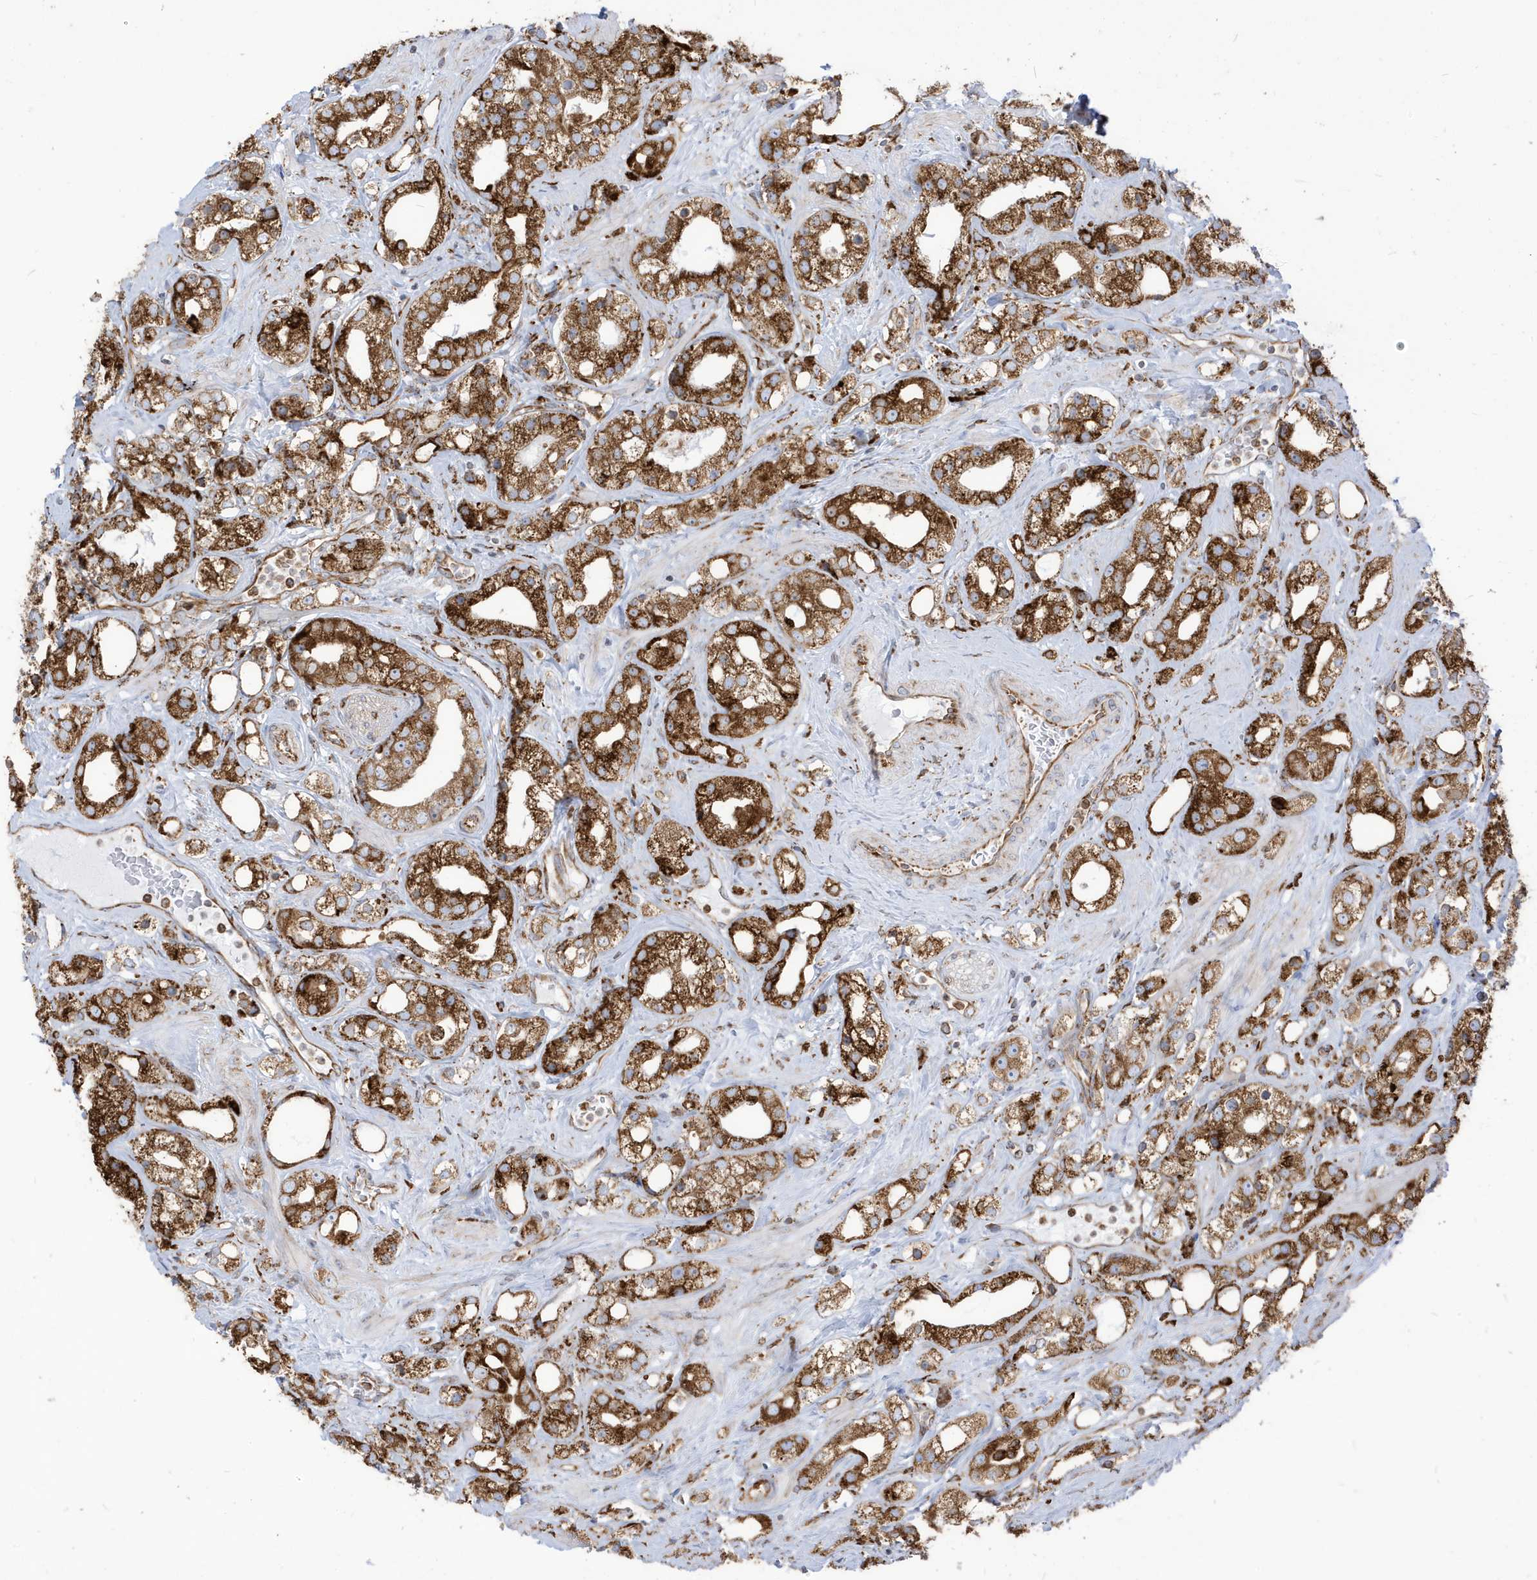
{"staining": {"intensity": "strong", "quantity": ">75%", "location": "cytoplasmic/membranous"}, "tissue": "prostate cancer", "cell_type": "Tumor cells", "image_type": "cancer", "snomed": [{"axis": "morphology", "description": "Adenocarcinoma, NOS"}, {"axis": "topography", "description": "Prostate"}], "caption": "This micrograph shows adenocarcinoma (prostate) stained with immunohistochemistry (IHC) to label a protein in brown. The cytoplasmic/membranous of tumor cells show strong positivity for the protein. Nuclei are counter-stained blue.", "gene": "PDIA6", "patient": {"sex": "male", "age": 79}}